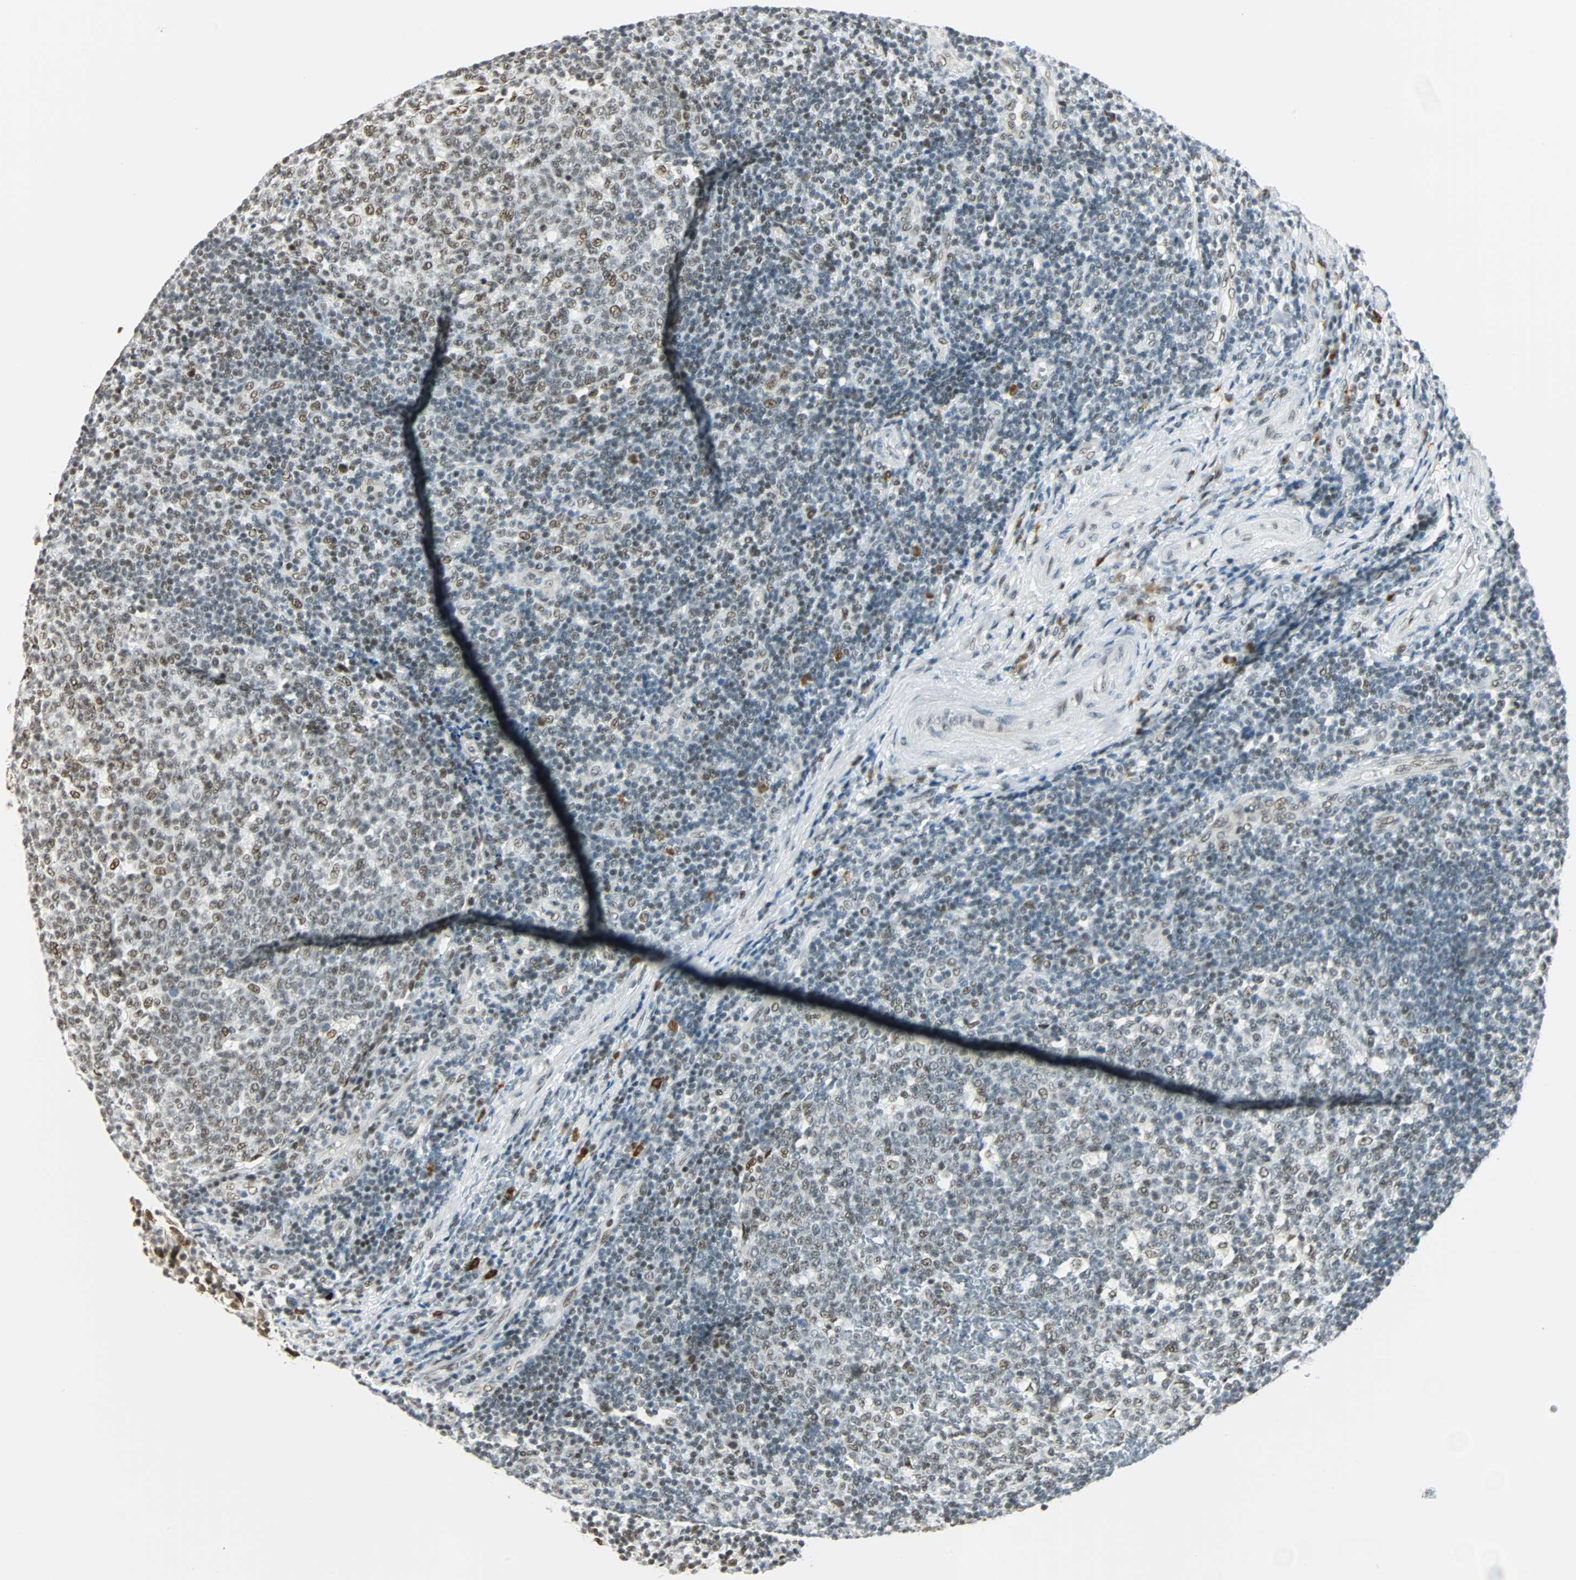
{"staining": {"intensity": "moderate", "quantity": ">75%", "location": "nuclear"}, "tissue": "tonsil", "cell_type": "Germinal center cells", "image_type": "normal", "snomed": [{"axis": "morphology", "description": "Normal tissue, NOS"}, {"axis": "topography", "description": "Tonsil"}], "caption": "An IHC image of normal tissue is shown. Protein staining in brown labels moderate nuclear positivity in tonsil within germinal center cells.", "gene": "NELFE", "patient": {"sex": "female", "age": 40}}